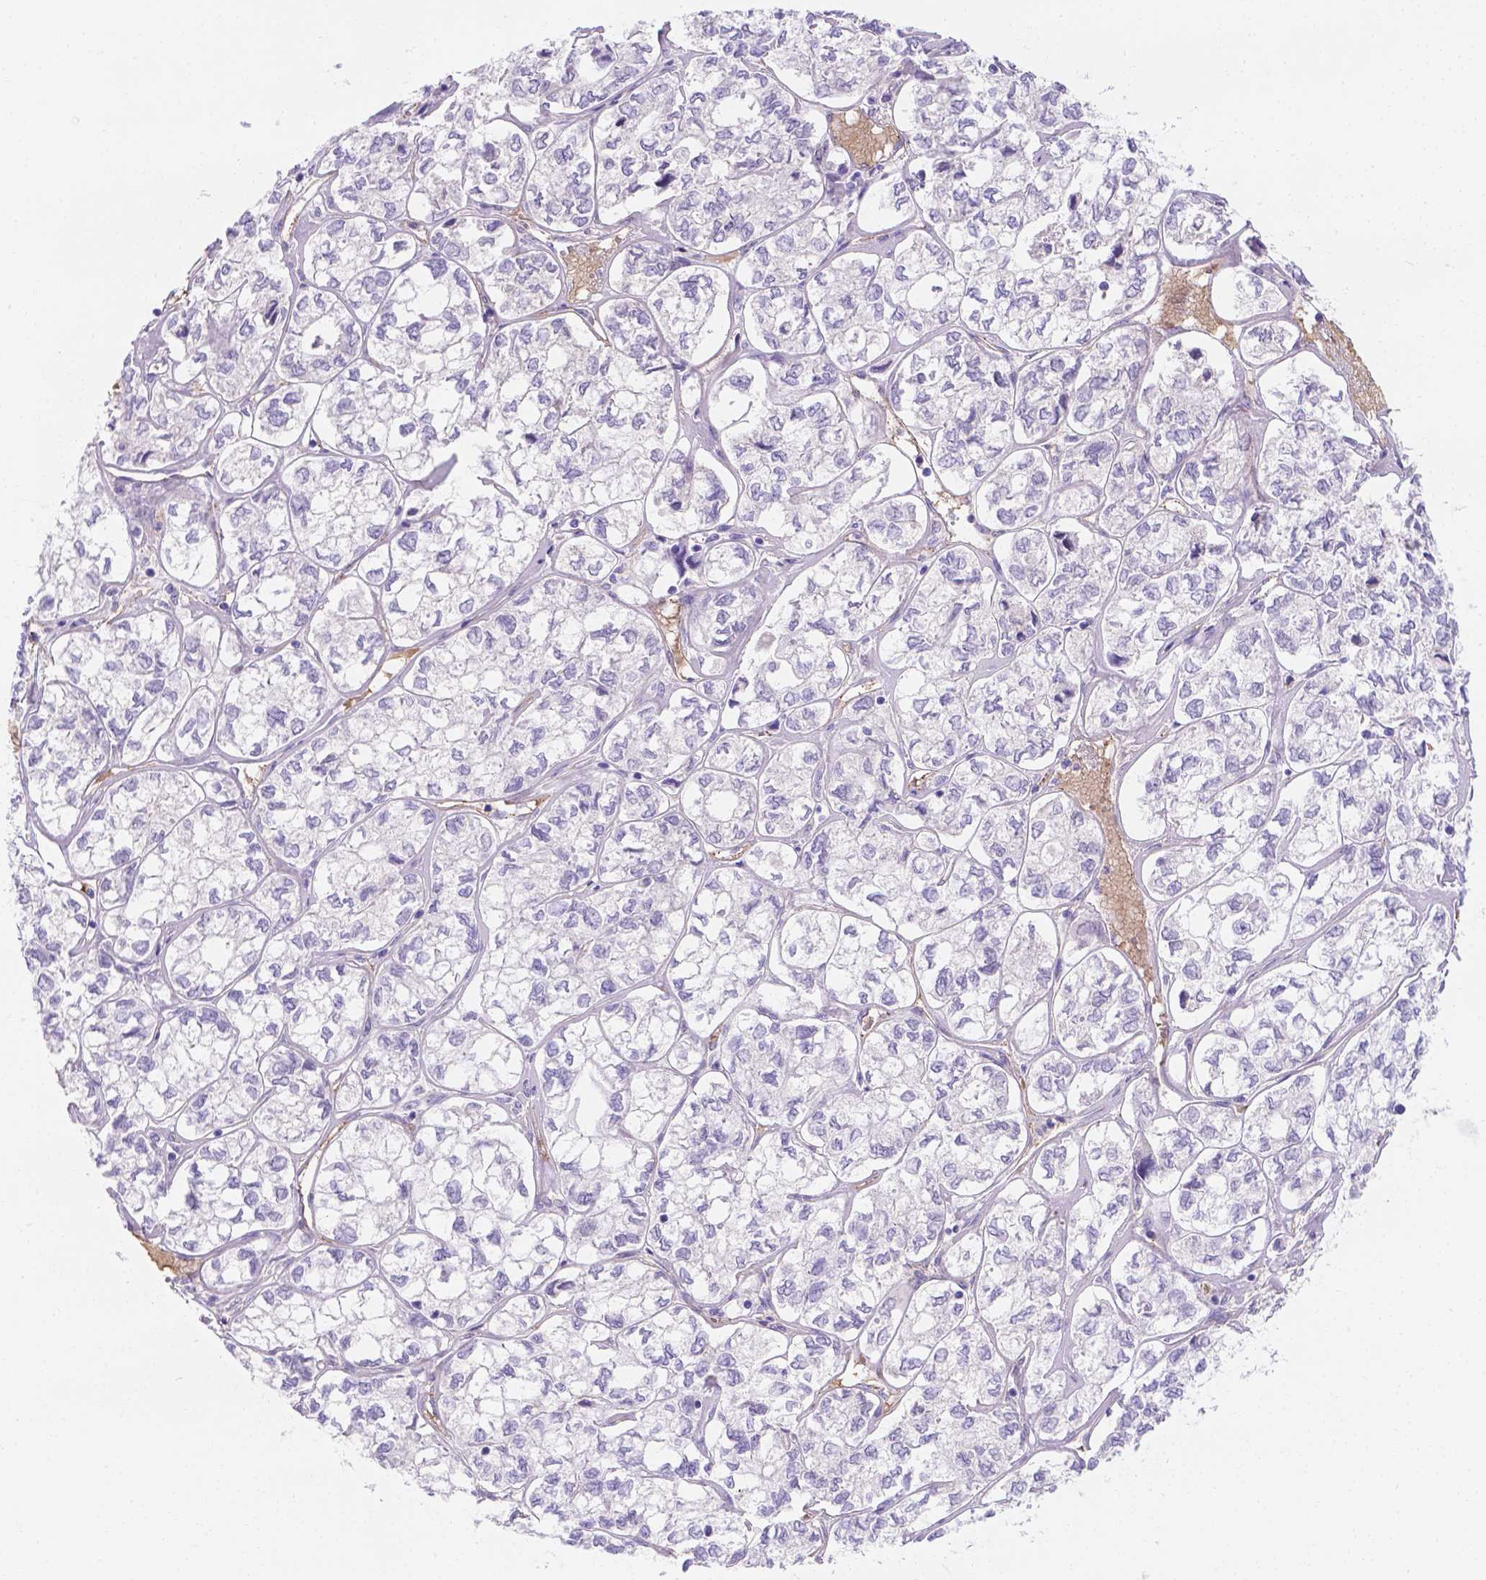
{"staining": {"intensity": "negative", "quantity": "none", "location": "none"}, "tissue": "ovarian cancer", "cell_type": "Tumor cells", "image_type": "cancer", "snomed": [{"axis": "morphology", "description": "Carcinoma, endometroid"}, {"axis": "topography", "description": "Ovary"}], "caption": "An IHC image of ovarian cancer (endometroid carcinoma) is shown. There is no staining in tumor cells of ovarian cancer (endometroid carcinoma).", "gene": "SLC40A1", "patient": {"sex": "female", "age": 64}}